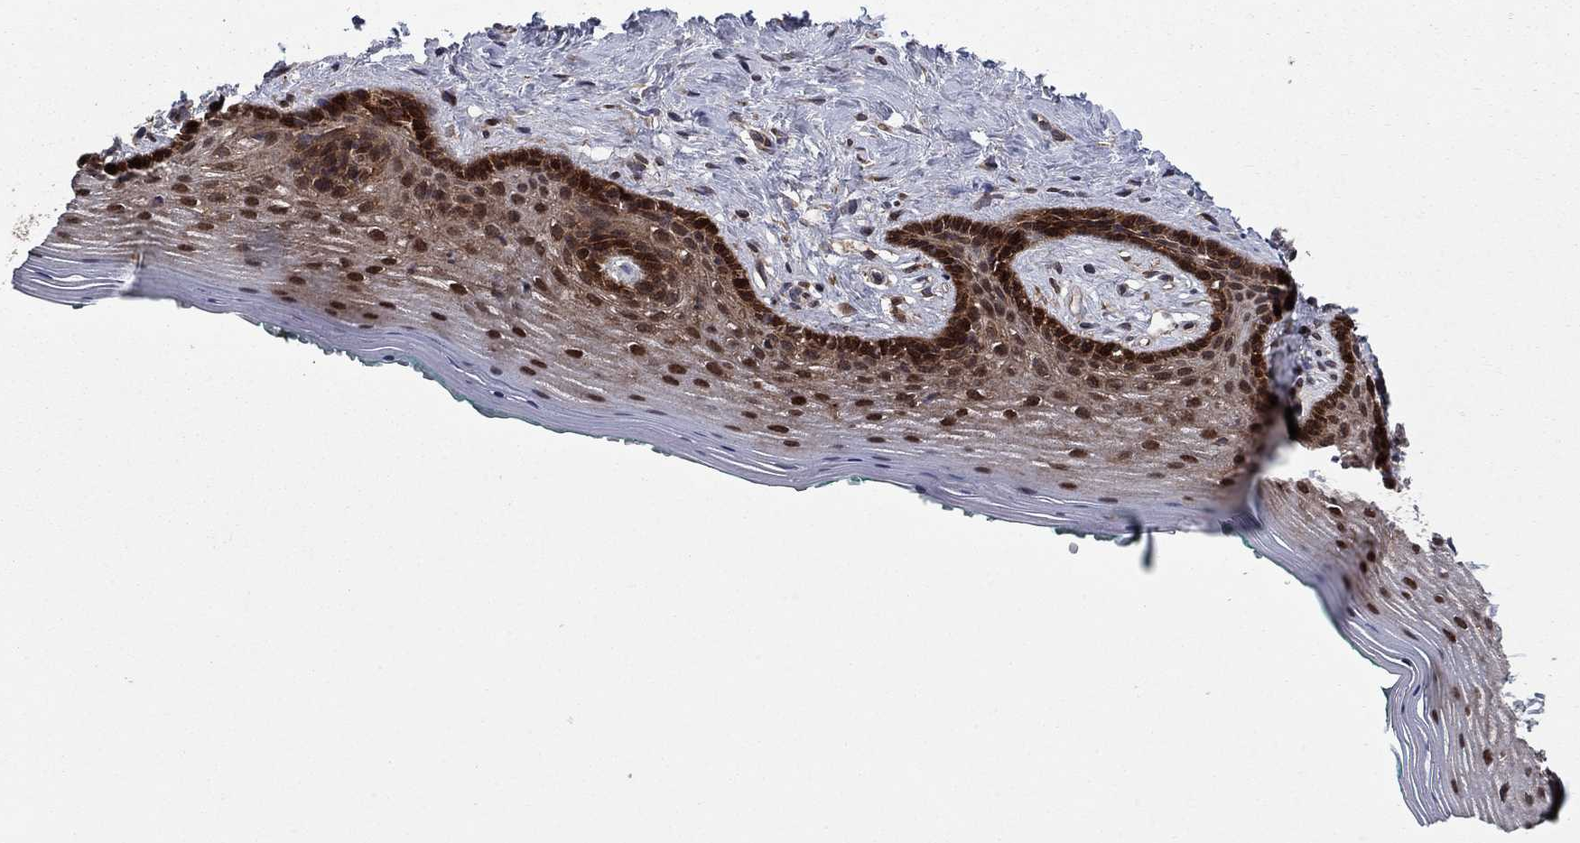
{"staining": {"intensity": "strong", "quantity": "25%-75%", "location": "cytoplasmic/membranous,nuclear"}, "tissue": "vagina", "cell_type": "Squamous epithelial cells", "image_type": "normal", "snomed": [{"axis": "morphology", "description": "Normal tissue, NOS"}, {"axis": "topography", "description": "Vagina"}], "caption": "A high-resolution image shows immunohistochemistry staining of unremarkable vagina, which shows strong cytoplasmic/membranous,nuclear staining in about 25%-75% of squamous epithelial cells. The staining is performed using DAB brown chromogen to label protein expression. The nuclei are counter-stained blue using hematoxylin.", "gene": "HDAC4", "patient": {"sex": "female", "age": 45}}